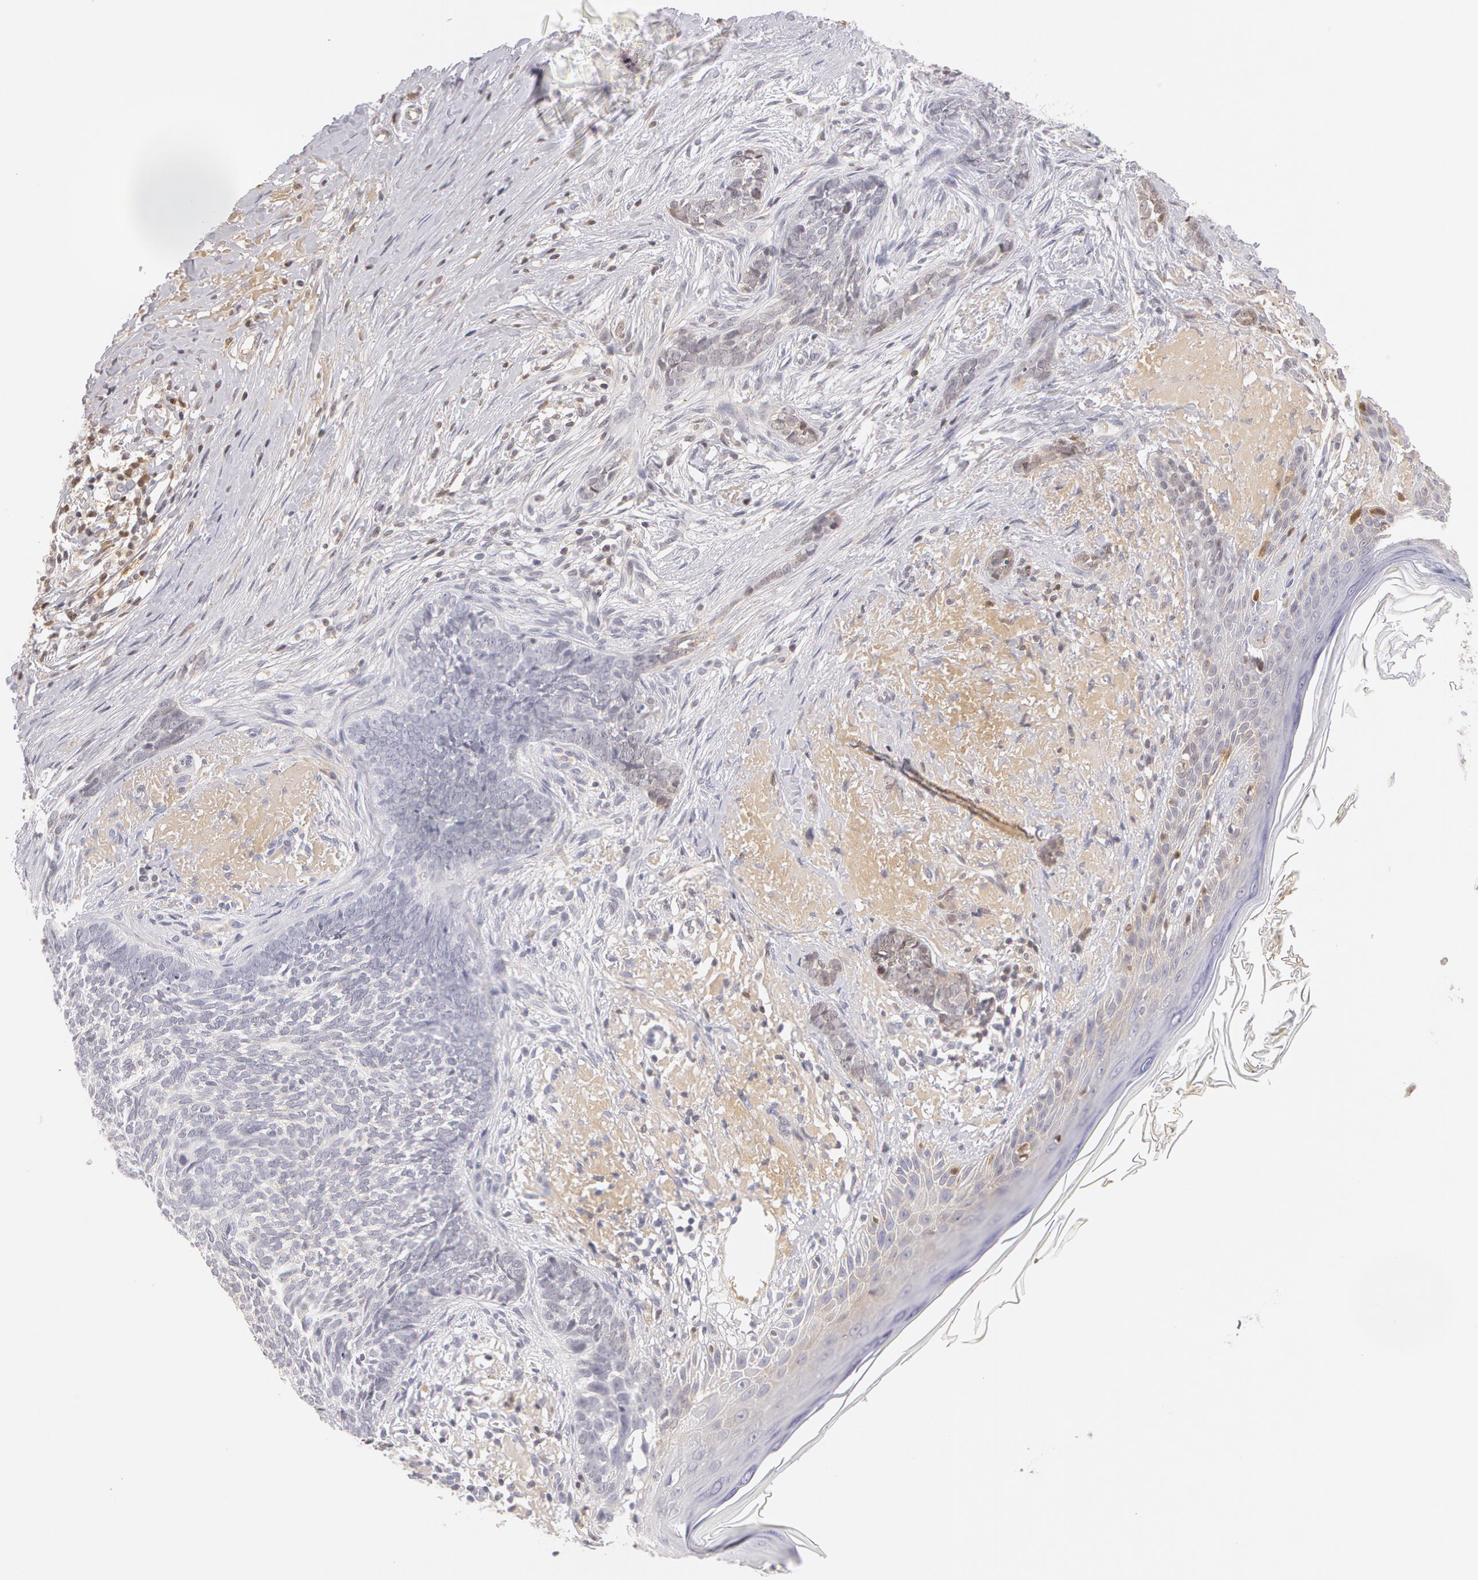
{"staining": {"intensity": "negative", "quantity": "none", "location": "none"}, "tissue": "skin cancer", "cell_type": "Tumor cells", "image_type": "cancer", "snomed": [{"axis": "morphology", "description": "Basal cell carcinoma"}, {"axis": "topography", "description": "Skin"}], "caption": "IHC of skin cancer (basal cell carcinoma) shows no expression in tumor cells.", "gene": "AHSG", "patient": {"sex": "female", "age": 81}}